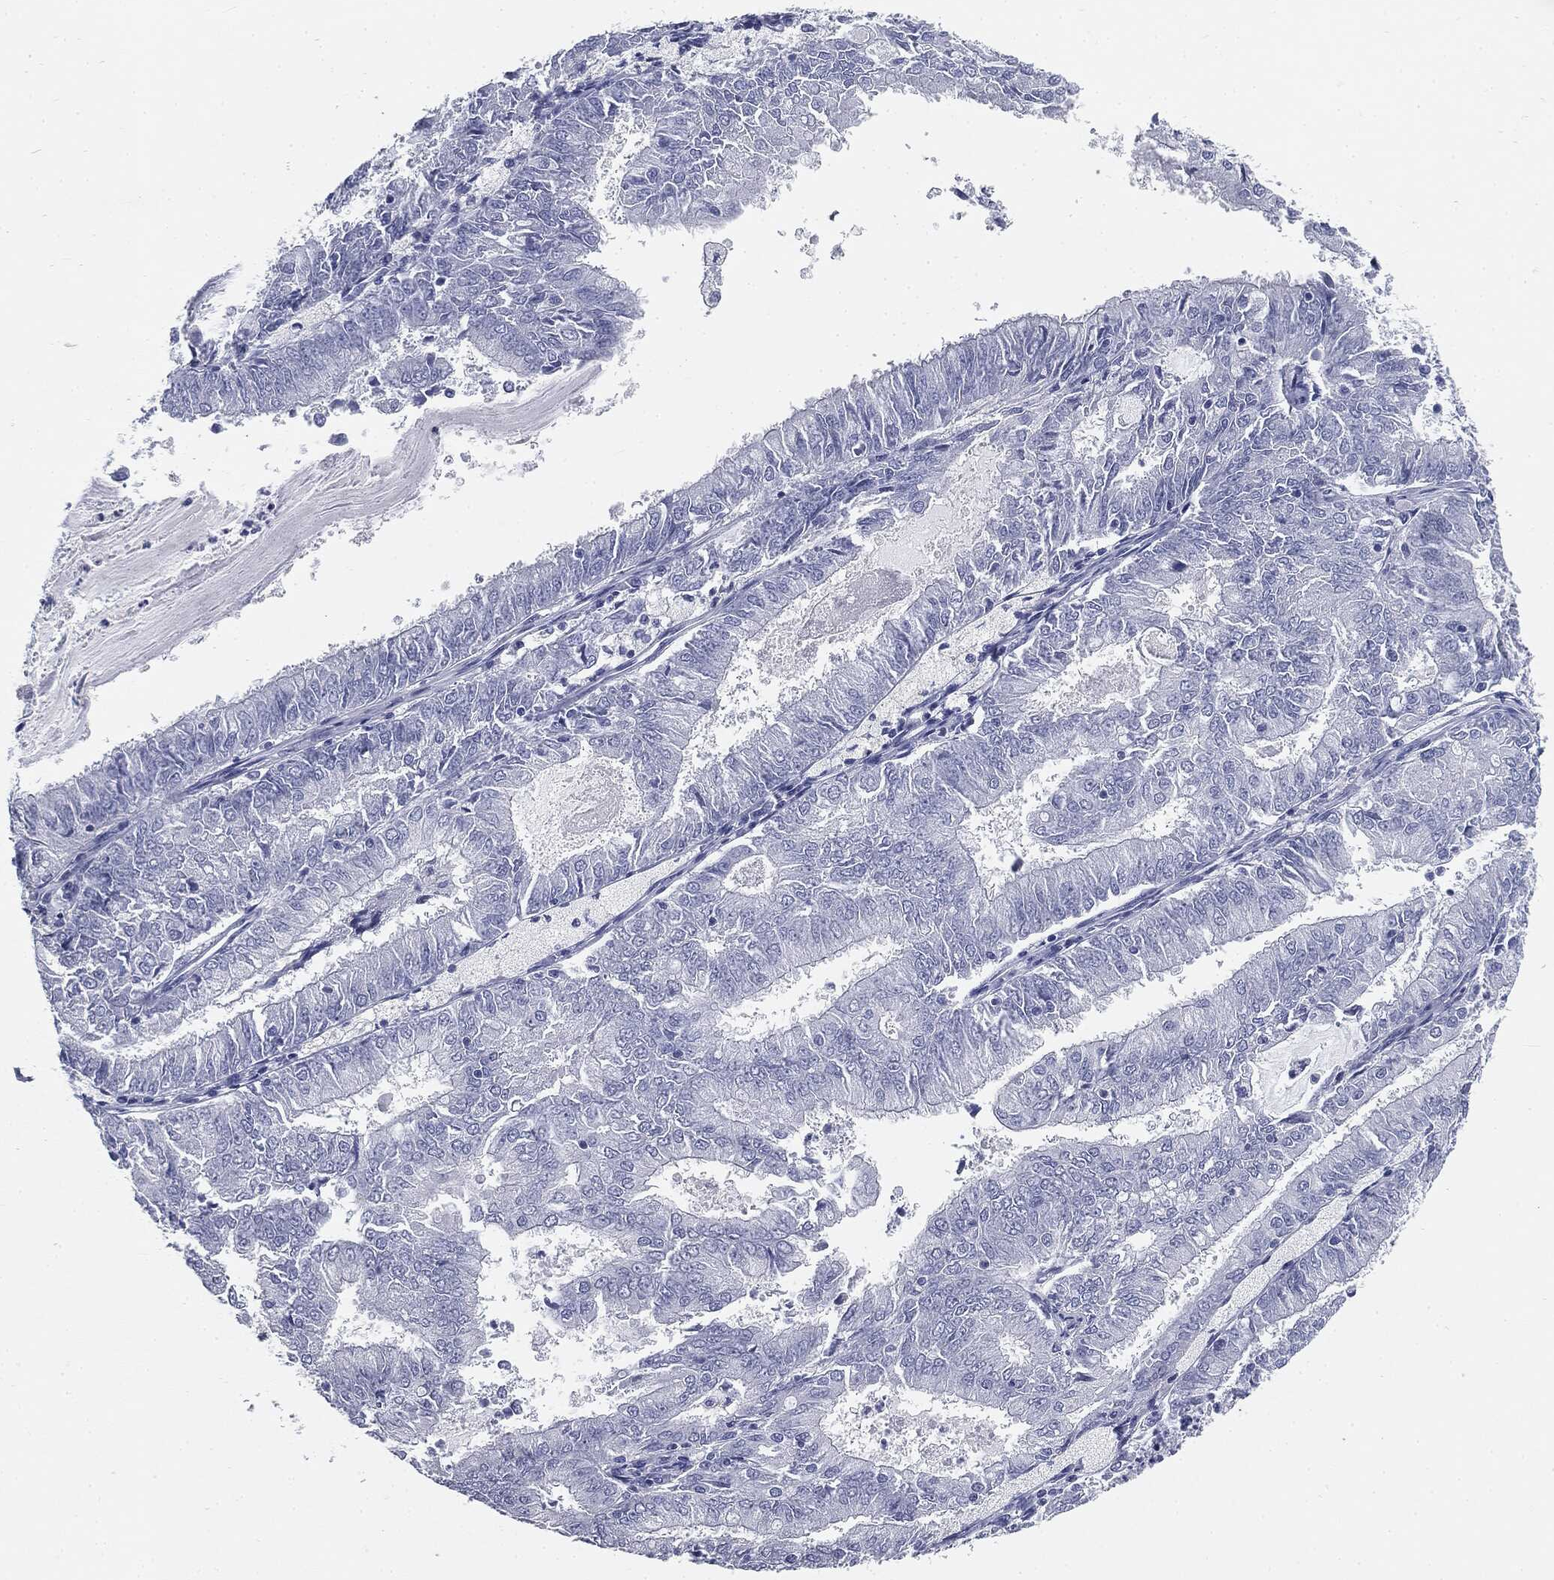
{"staining": {"intensity": "negative", "quantity": "none", "location": "none"}, "tissue": "endometrial cancer", "cell_type": "Tumor cells", "image_type": "cancer", "snomed": [{"axis": "morphology", "description": "Adenocarcinoma, NOS"}, {"axis": "topography", "description": "Endometrium"}], "caption": "High magnification brightfield microscopy of endometrial cancer (adenocarcinoma) stained with DAB (brown) and counterstained with hematoxylin (blue): tumor cells show no significant positivity.", "gene": "CUZD1", "patient": {"sex": "female", "age": 57}}